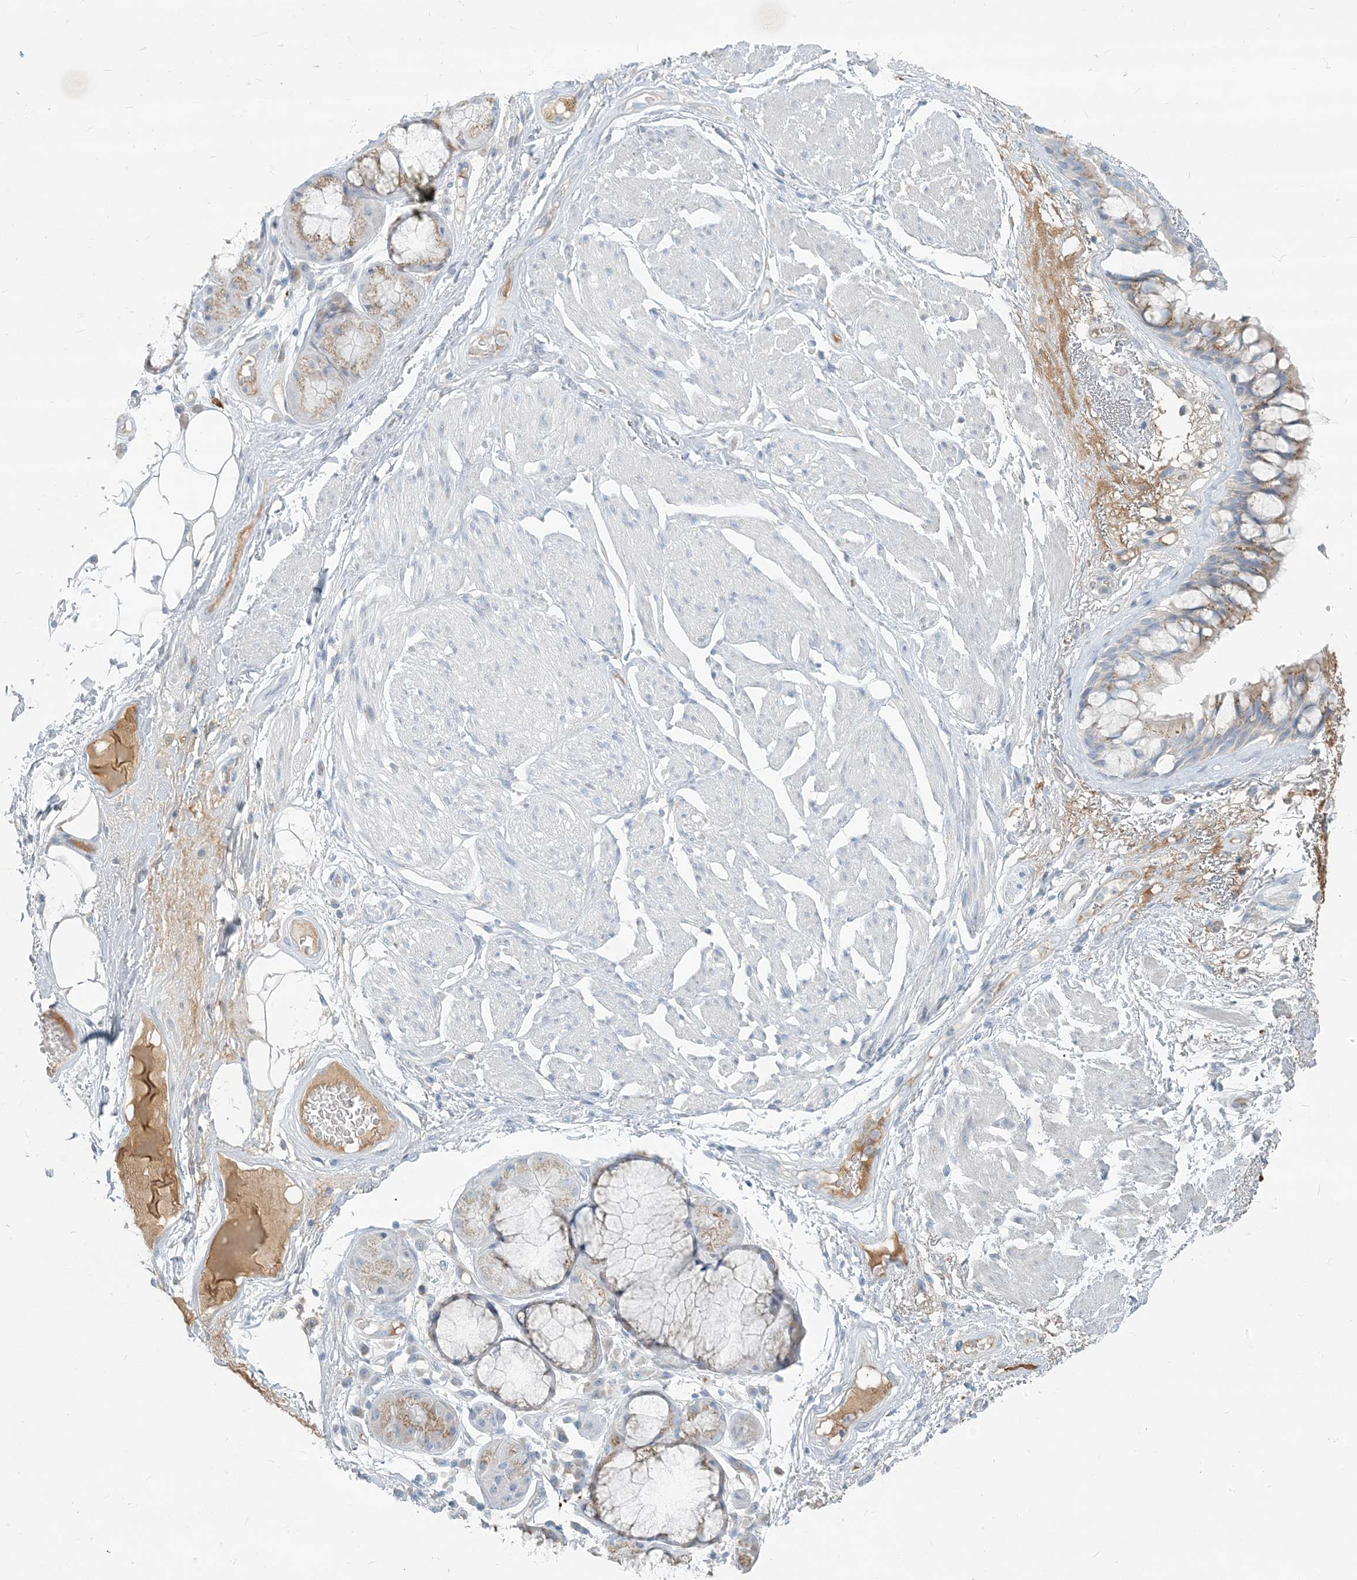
{"staining": {"intensity": "negative", "quantity": "none", "location": "none"}, "tissue": "adipose tissue", "cell_type": "Adipocytes", "image_type": "normal", "snomed": [{"axis": "morphology", "description": "Normal tissue, NOS"}, {"axis": "topography", "description": "Bronchus"}], "caption": "Adipose tissue was stained to show a protein in brown. There is no significant positivity in adipocytes.", "gene": "SCML1", "patient": {"sex": "male", "age": 66}}